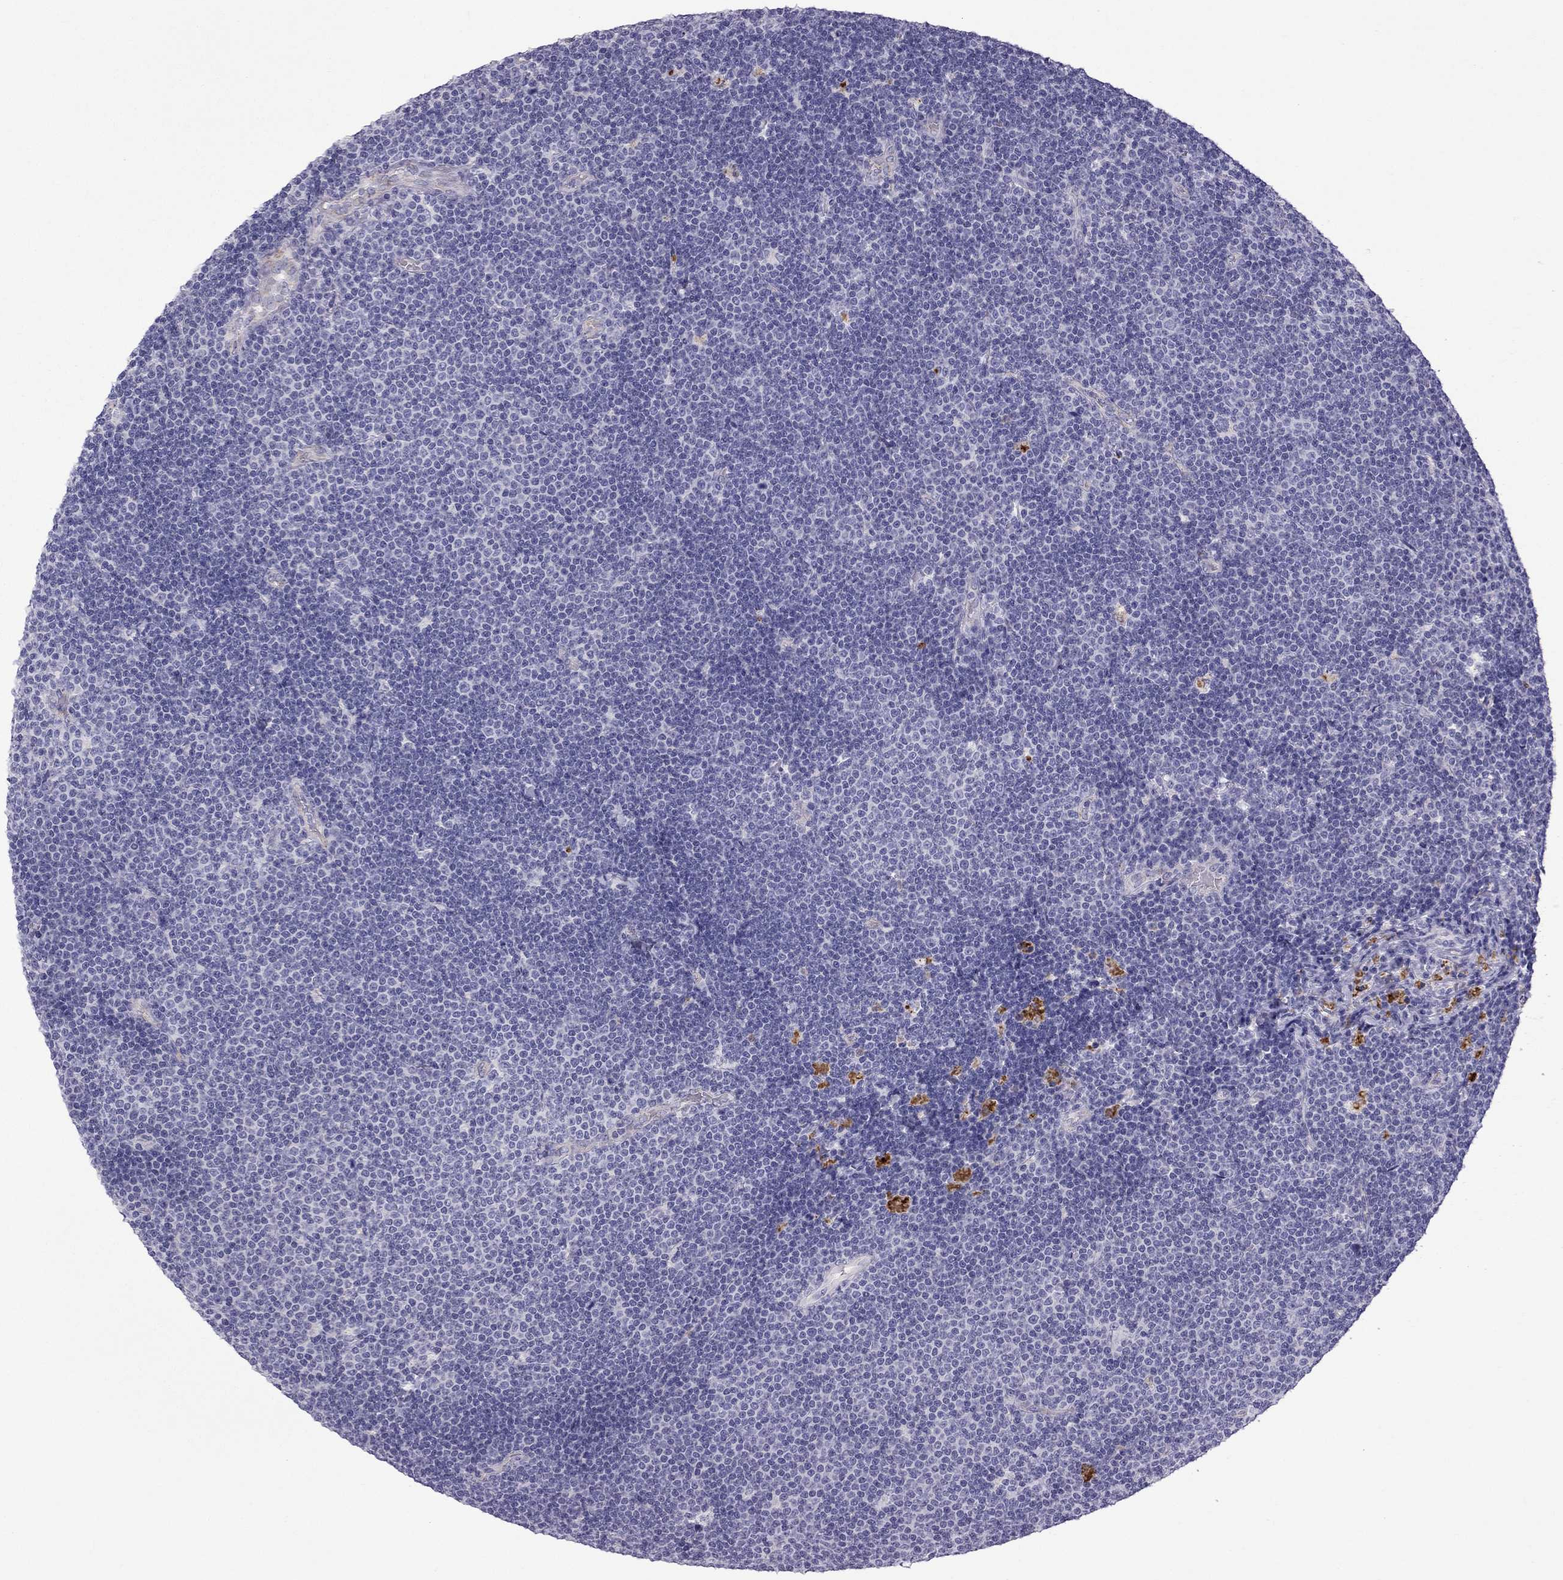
{"staining": {"intensity": "negative", "quantity": "none", "location": "none"}, "tissue": "lymphoma", "cell_type": "Tumor cells", "image_type": "cancer", "snomed": [{"axis": "morphology", "description": "Malignant lymphoma, non-Hodgkin's type, Low grade"}, {"axis": "topography", "description": "Brain"}], "caption": "This is an immunohistochemistry photomicrograph of human lymphoma. There is no expression in tumor cells.", "gene": "STOML3", "patient": {"sex": "female", "age": 66}}